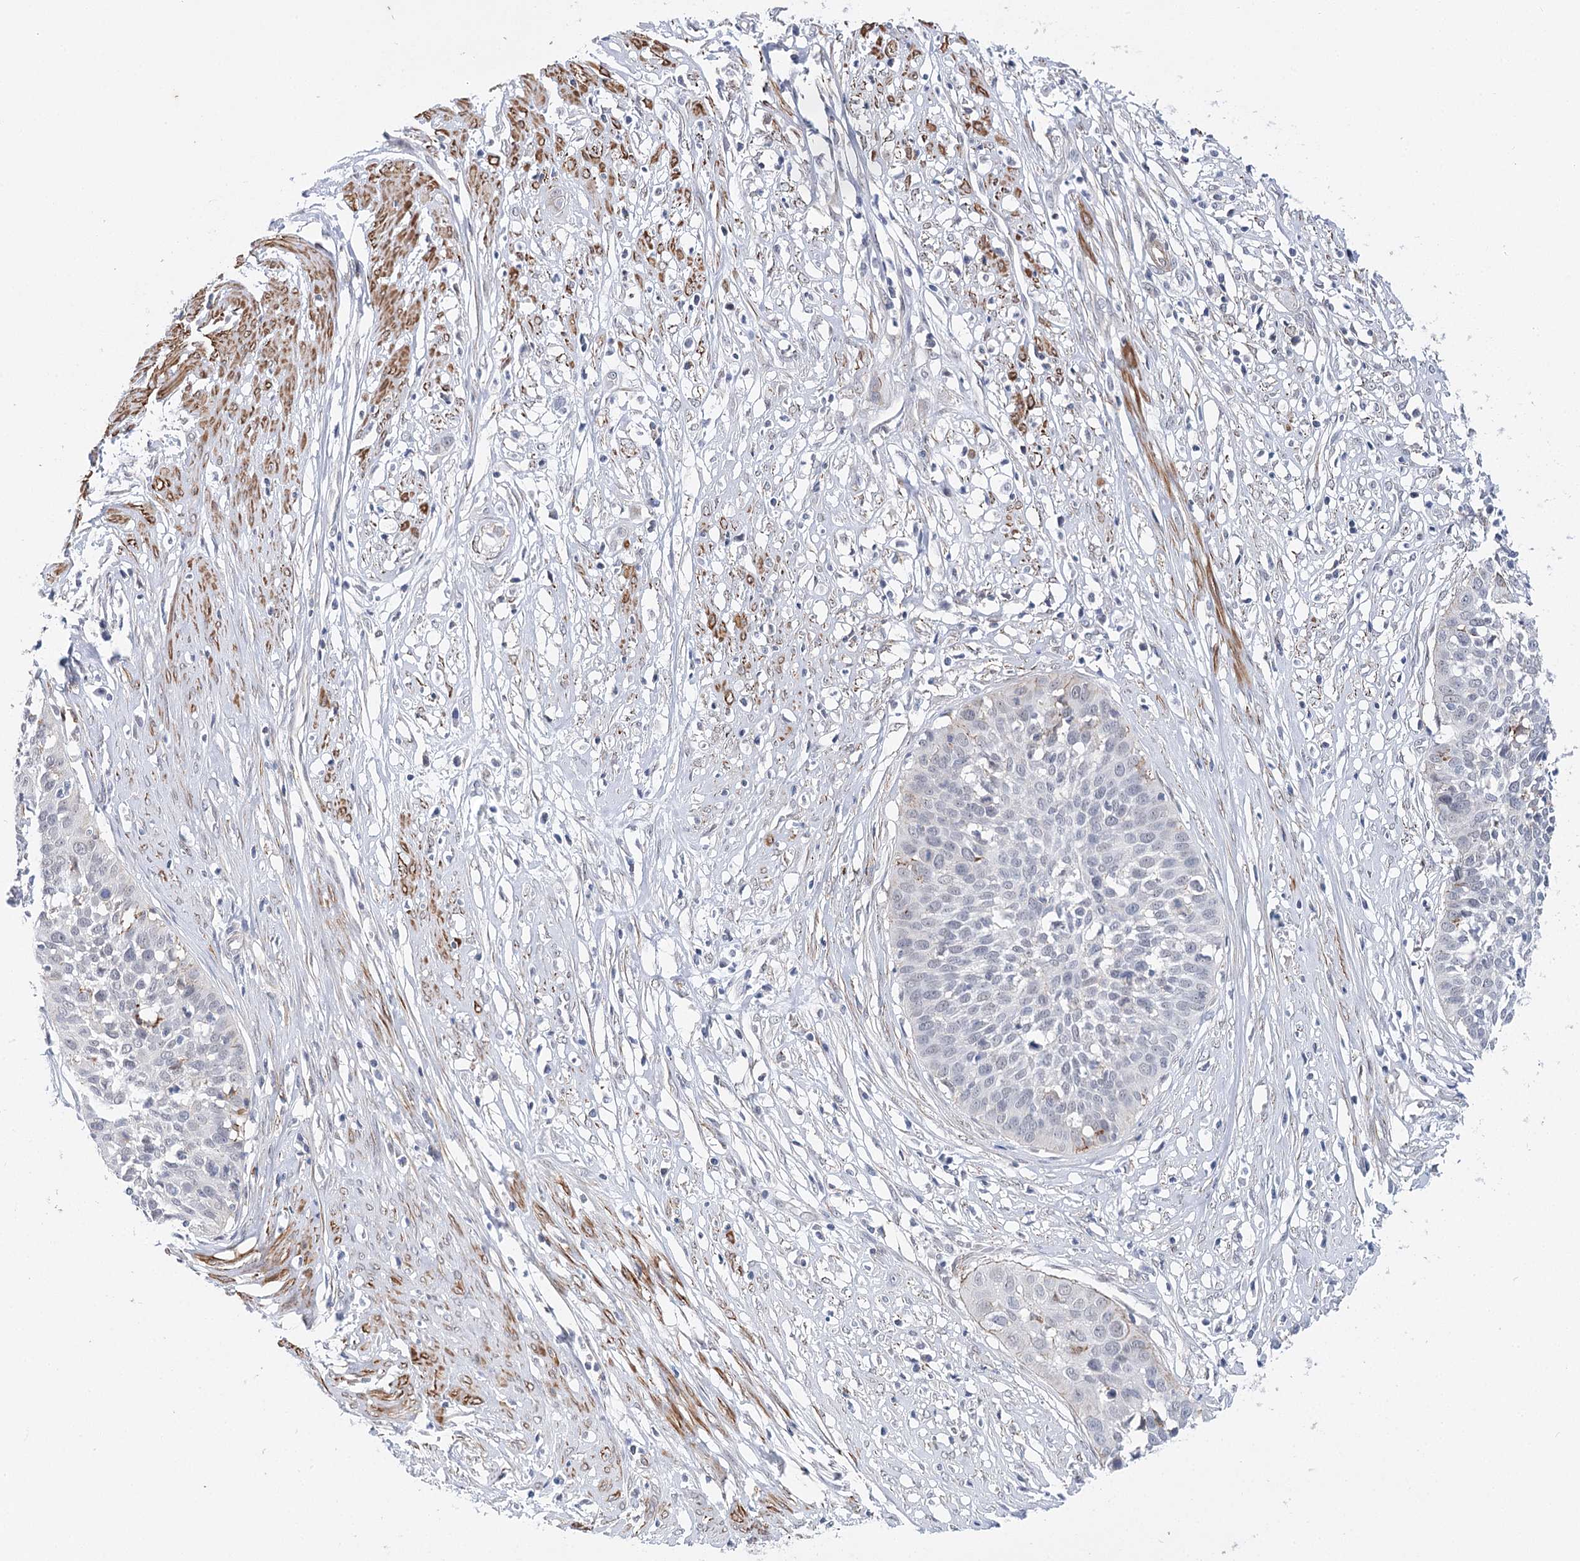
{"staining": {"intensity": "negative", "quantity": "none", "location": "none"}, "tissue": "cervical cancer", "cell_type": "Tumor cells", "image_type": "cancer", "snomed": [{"axis": "morphology", "description": "Squamous cell carcinoma, NOS"}, {"axis": "topography", "description": "Cervix"}], "caption": "This is an immunohistochemistry histopathology image of human cervical cancer (squamous cell carcinoma). There is no expression in tumor cells.", "gene": "AGXT2", "patient": {"sex": "female", "age": 34}}